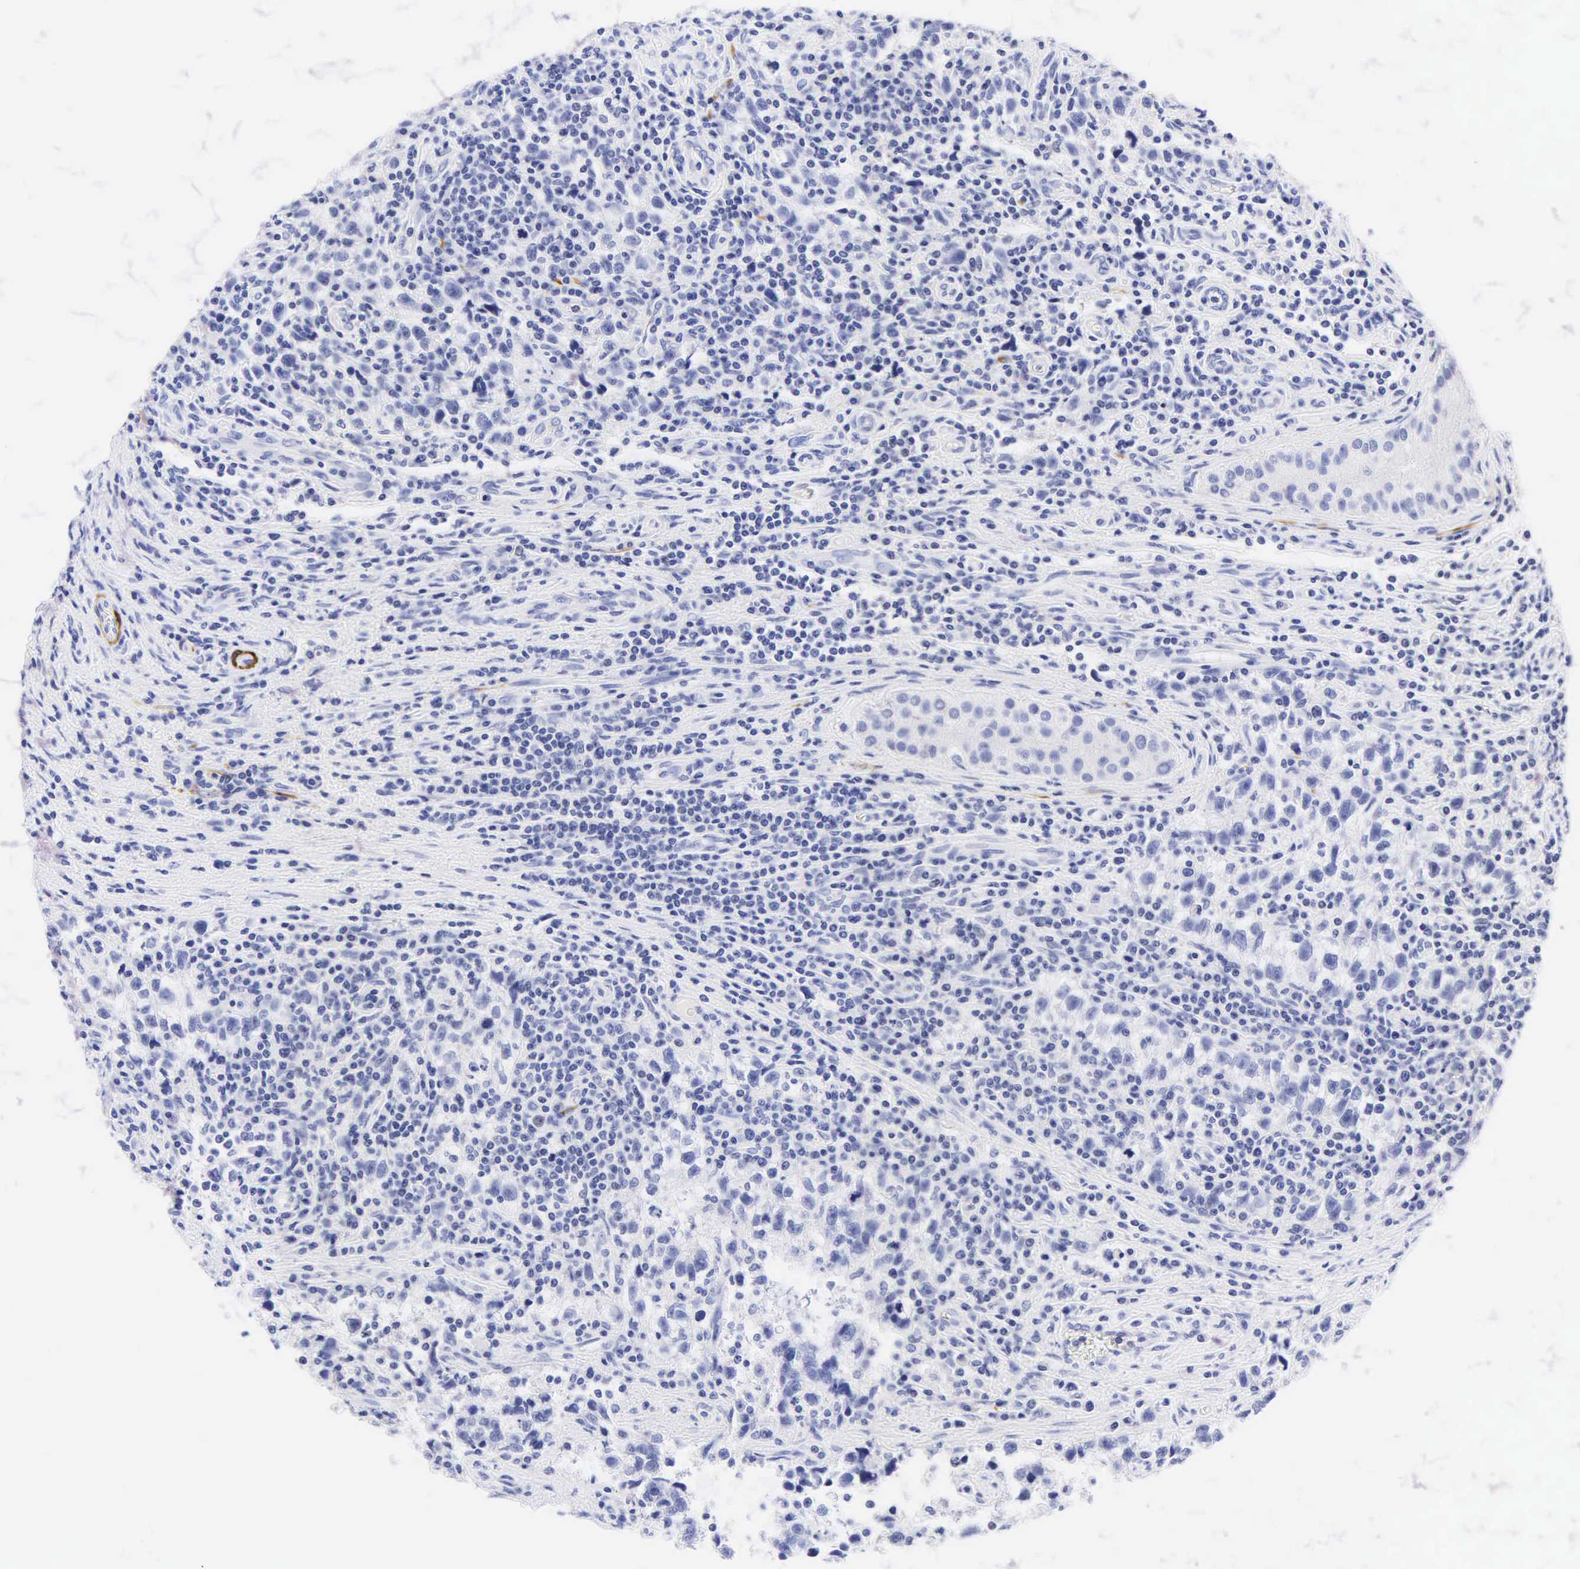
{"staining": {"intensity": "negative", "quantity": "none", "location": "none"}, "tissue": "testis cancer", "cell_type": "Tumor cells", "image_type": "cancer", "snomed": [{"axis": "morphology", "description": "Seminoma, NOS"}, {"axis": "topography", "description": "Testis"}], "caption": "There is no significant positivity in tumor cells of testis seminoma.", "gene": "DES", "patient": {"sex": "male", "age": 38}}